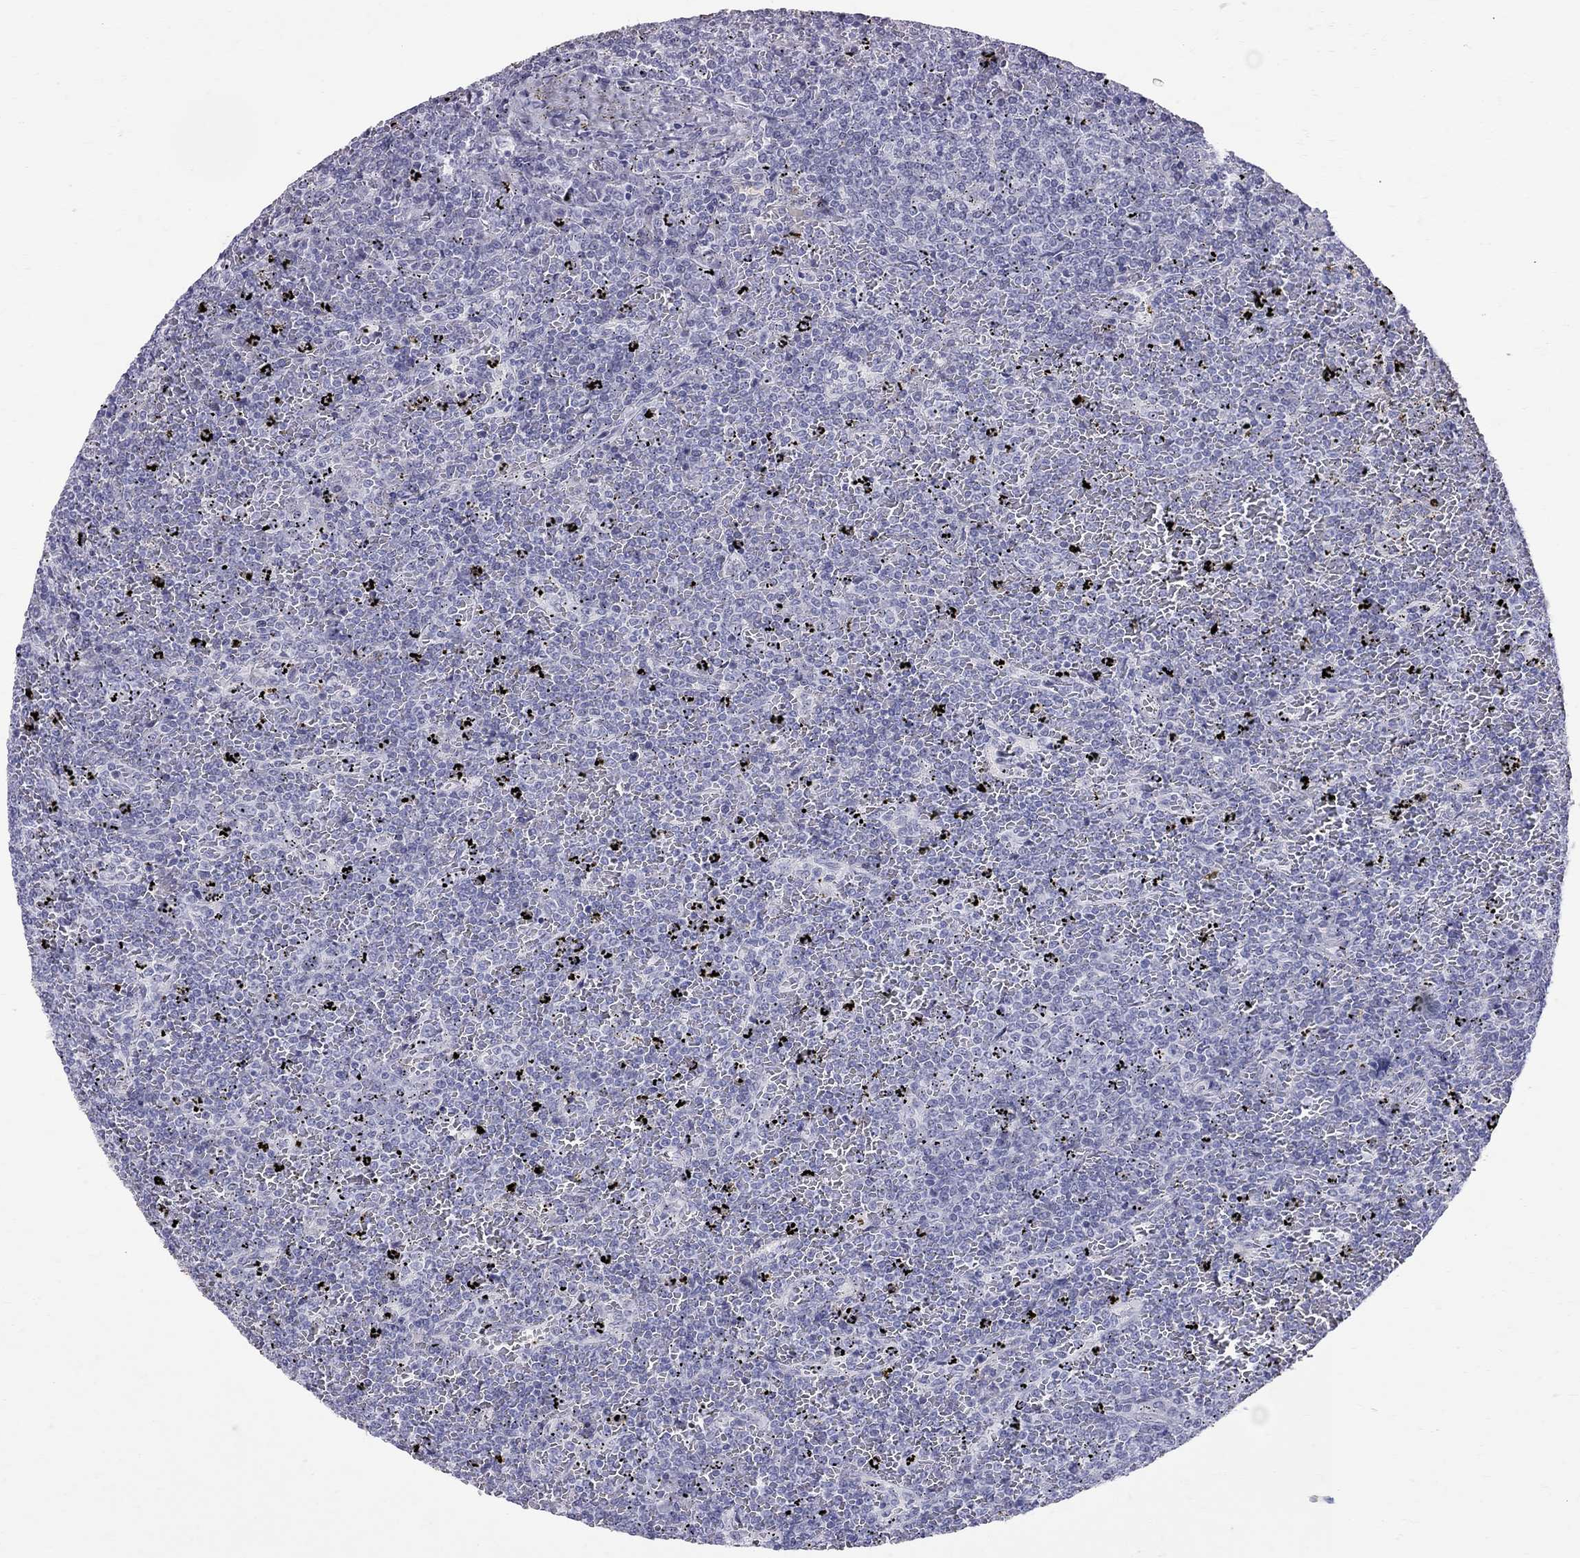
{"staining": {"intensity": "negative", "quantity": "none", "location": "none"}, "tissue": "lymphoma", "cell_type": "Tumor cells", "image_type": "cancer", "snomed": [{"axis": "morphology", "description": "Malignant lymphoma, non-Hodgkin's type, Low grade"}, {"axis": "topography", "description": "Spleen"}], "caption": "This is an immunohistochemistry micrograph of human lymphoma. There is no positivity in tumor cells.", "gene": "MUC15", "patient": {"sex": "female", "age": 77}}